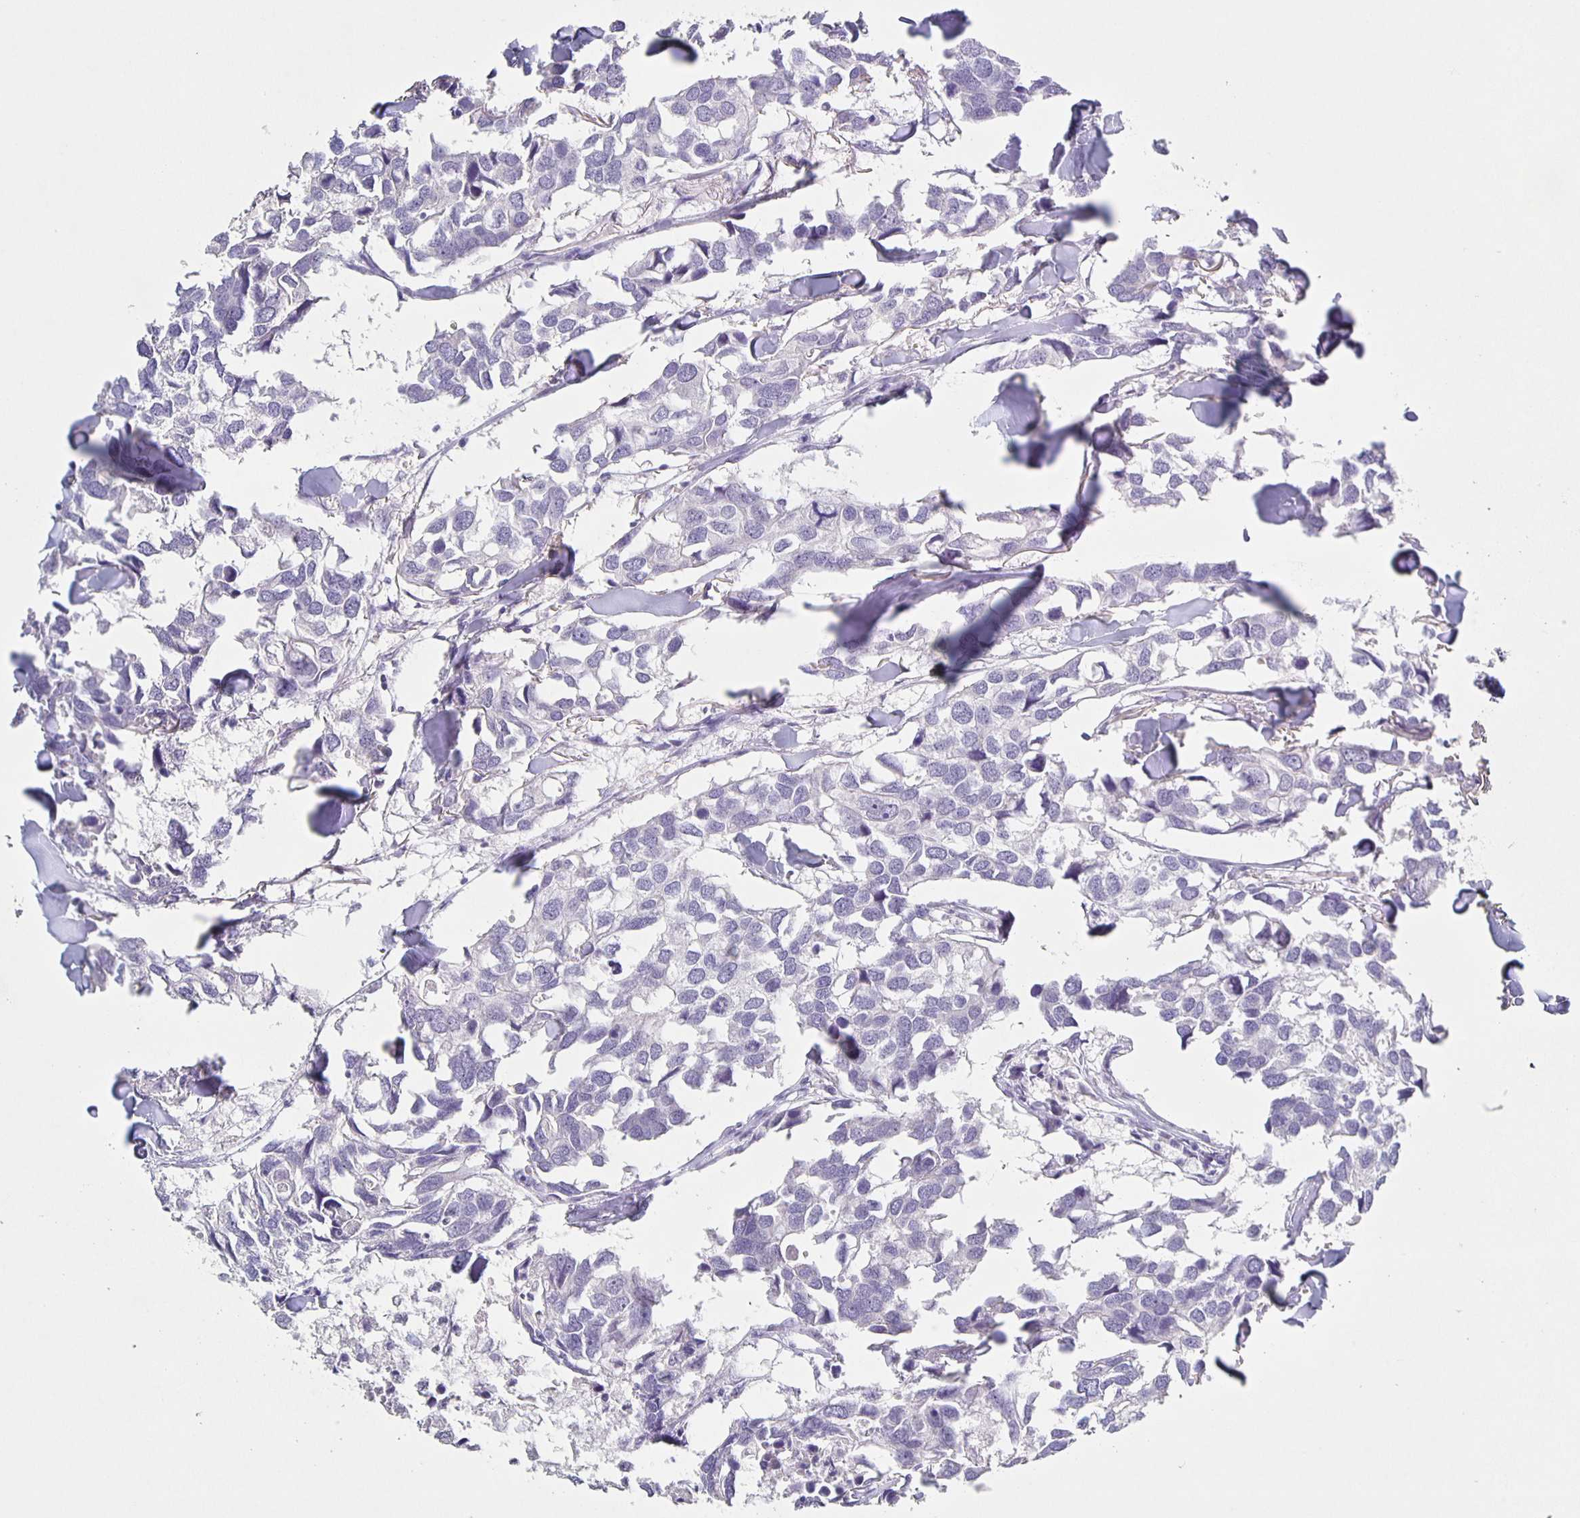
{"staining": {"intensity": "negative", "quantity": "none", "location": "none"}, "tissue": "breast cancer", "cell_type": "Tumor cells", "image_type": "cancer", "snomed": [{"axis": "morphology", "description": "Duct carcinoma"}, {"axis": "topography", "description": "Breast"}], "caption": "Immunohistochemical staining of intraductal carcinoma (breast) exhibits no significant positivity in tumor cells.", "gene": "CARNS1", "patient": {"sex": "female", "age": 83}}